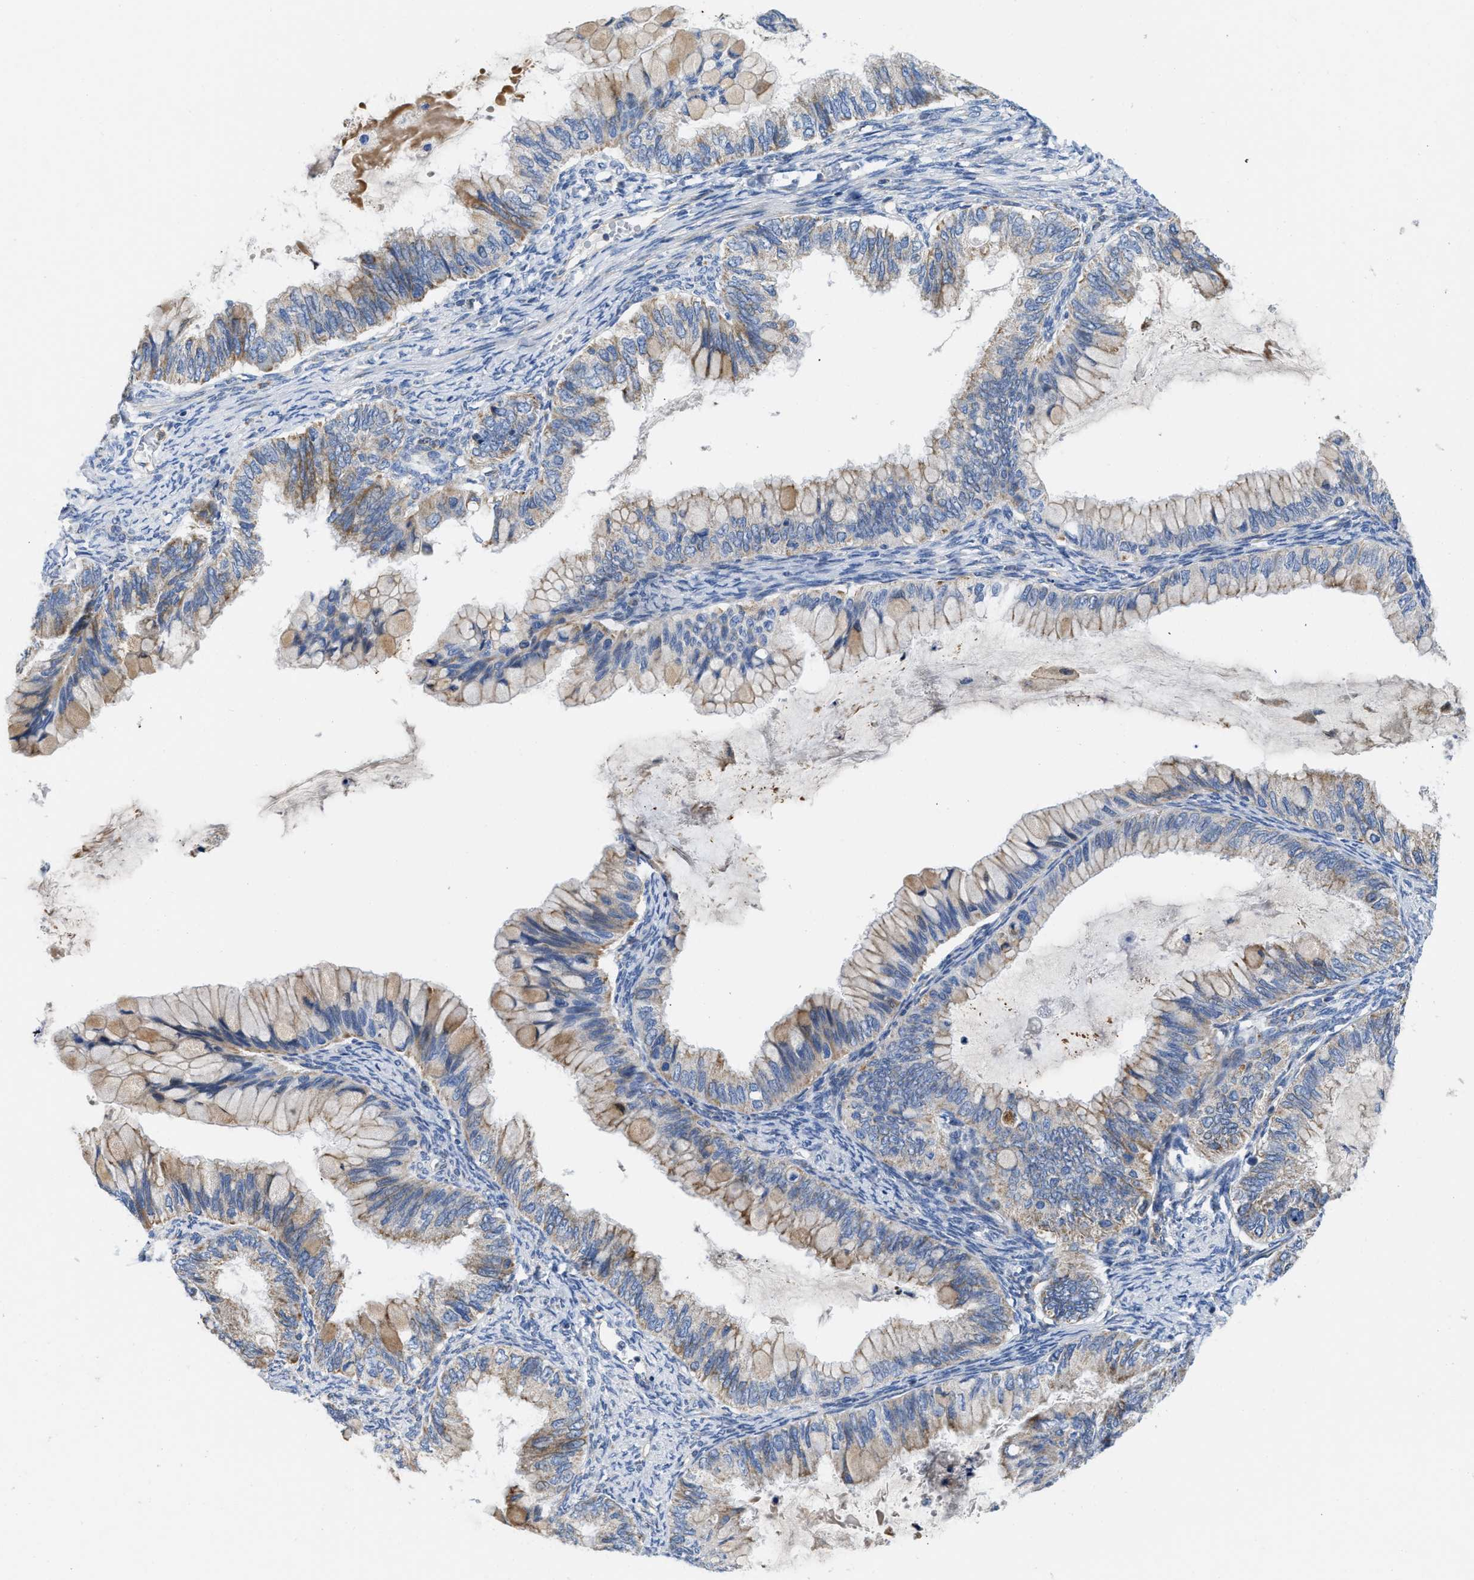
{"staining": {"intensity": "weak", "quantity": "25%-75%", "location": "cytoplasmic/membranous"}, "tissue": "ovarian cancer", "cell_type": "Tumor cells", "image_type": "cancer", "snomed": [{"axis": "morphology", "description": "Cystadenocarcinoma, mucinous, NOS"}, {"axis": "topography", "description": "Ovary"}], "caption": "Ovarian cancer (mucinous cystadenocarcinoma) tissue demonstrates weak cytoplasmic/membranous expression in approximately 25%-75% of tumor cells, visualized by immunohistochemistry. (IHC, brightfield microscopy, high magnification).", "gene": "SLC25A13", "patient": {"sex": "female", "age": 80}}